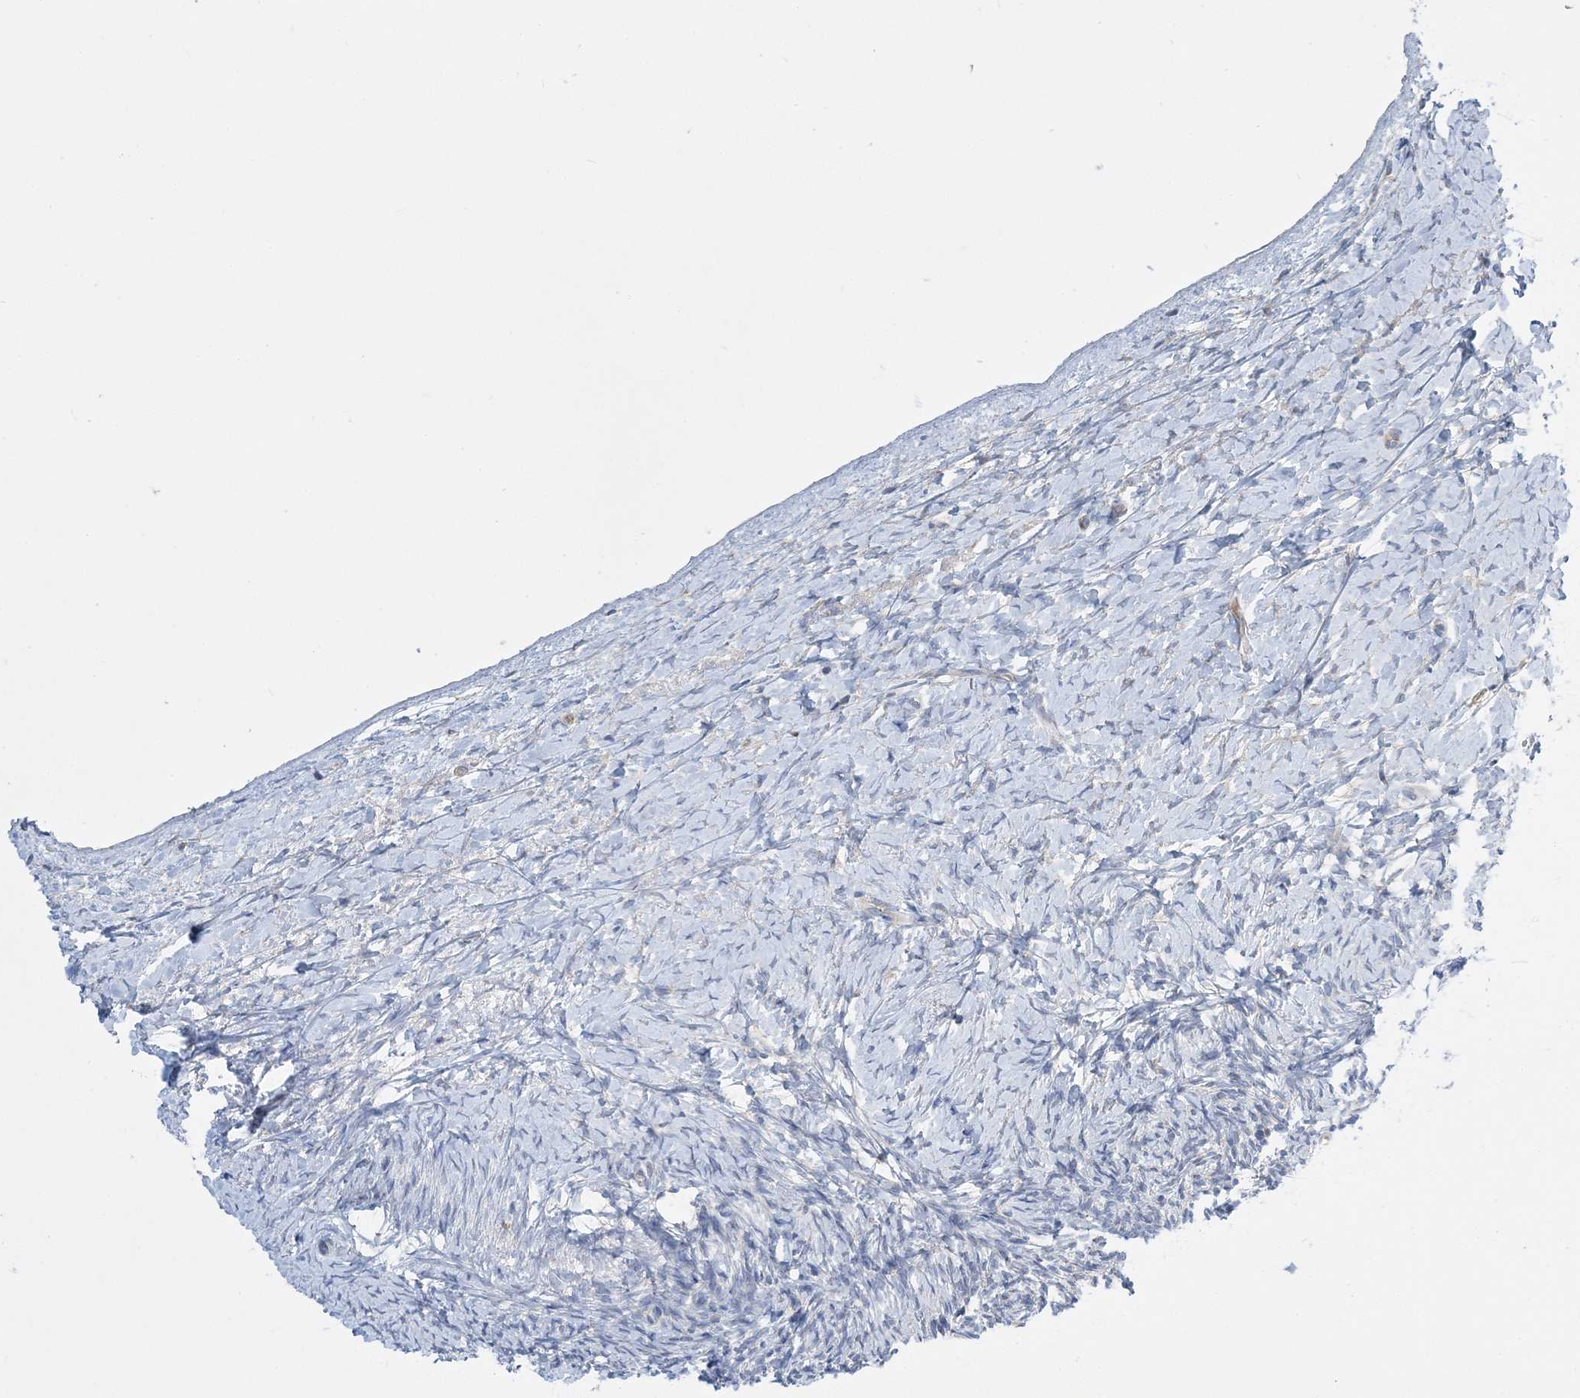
{"staining": {"intensity": "moderate", "quantity": "25%-75%", "location": "cytoplasmic/membranous"}, "tissue": "ovary", "cell_type": "Follicle cells", "image_type": "normal", "snomed": [{"axis": "morphology", "description": "Normal tissue, NOS"}, {"axis": "morphology", "description": "Developmental malformation"}, {"axis": "topography", "description": "Ovary"}], "caption": "Moderate cytoplasmic/membranous expression for a protein is identified in approximately 25%-75% of follicle cells of benign ovary using immunohistochemistry.", "gene": "FAM114A2", "patient": {"sex": "female", "age": 39}}